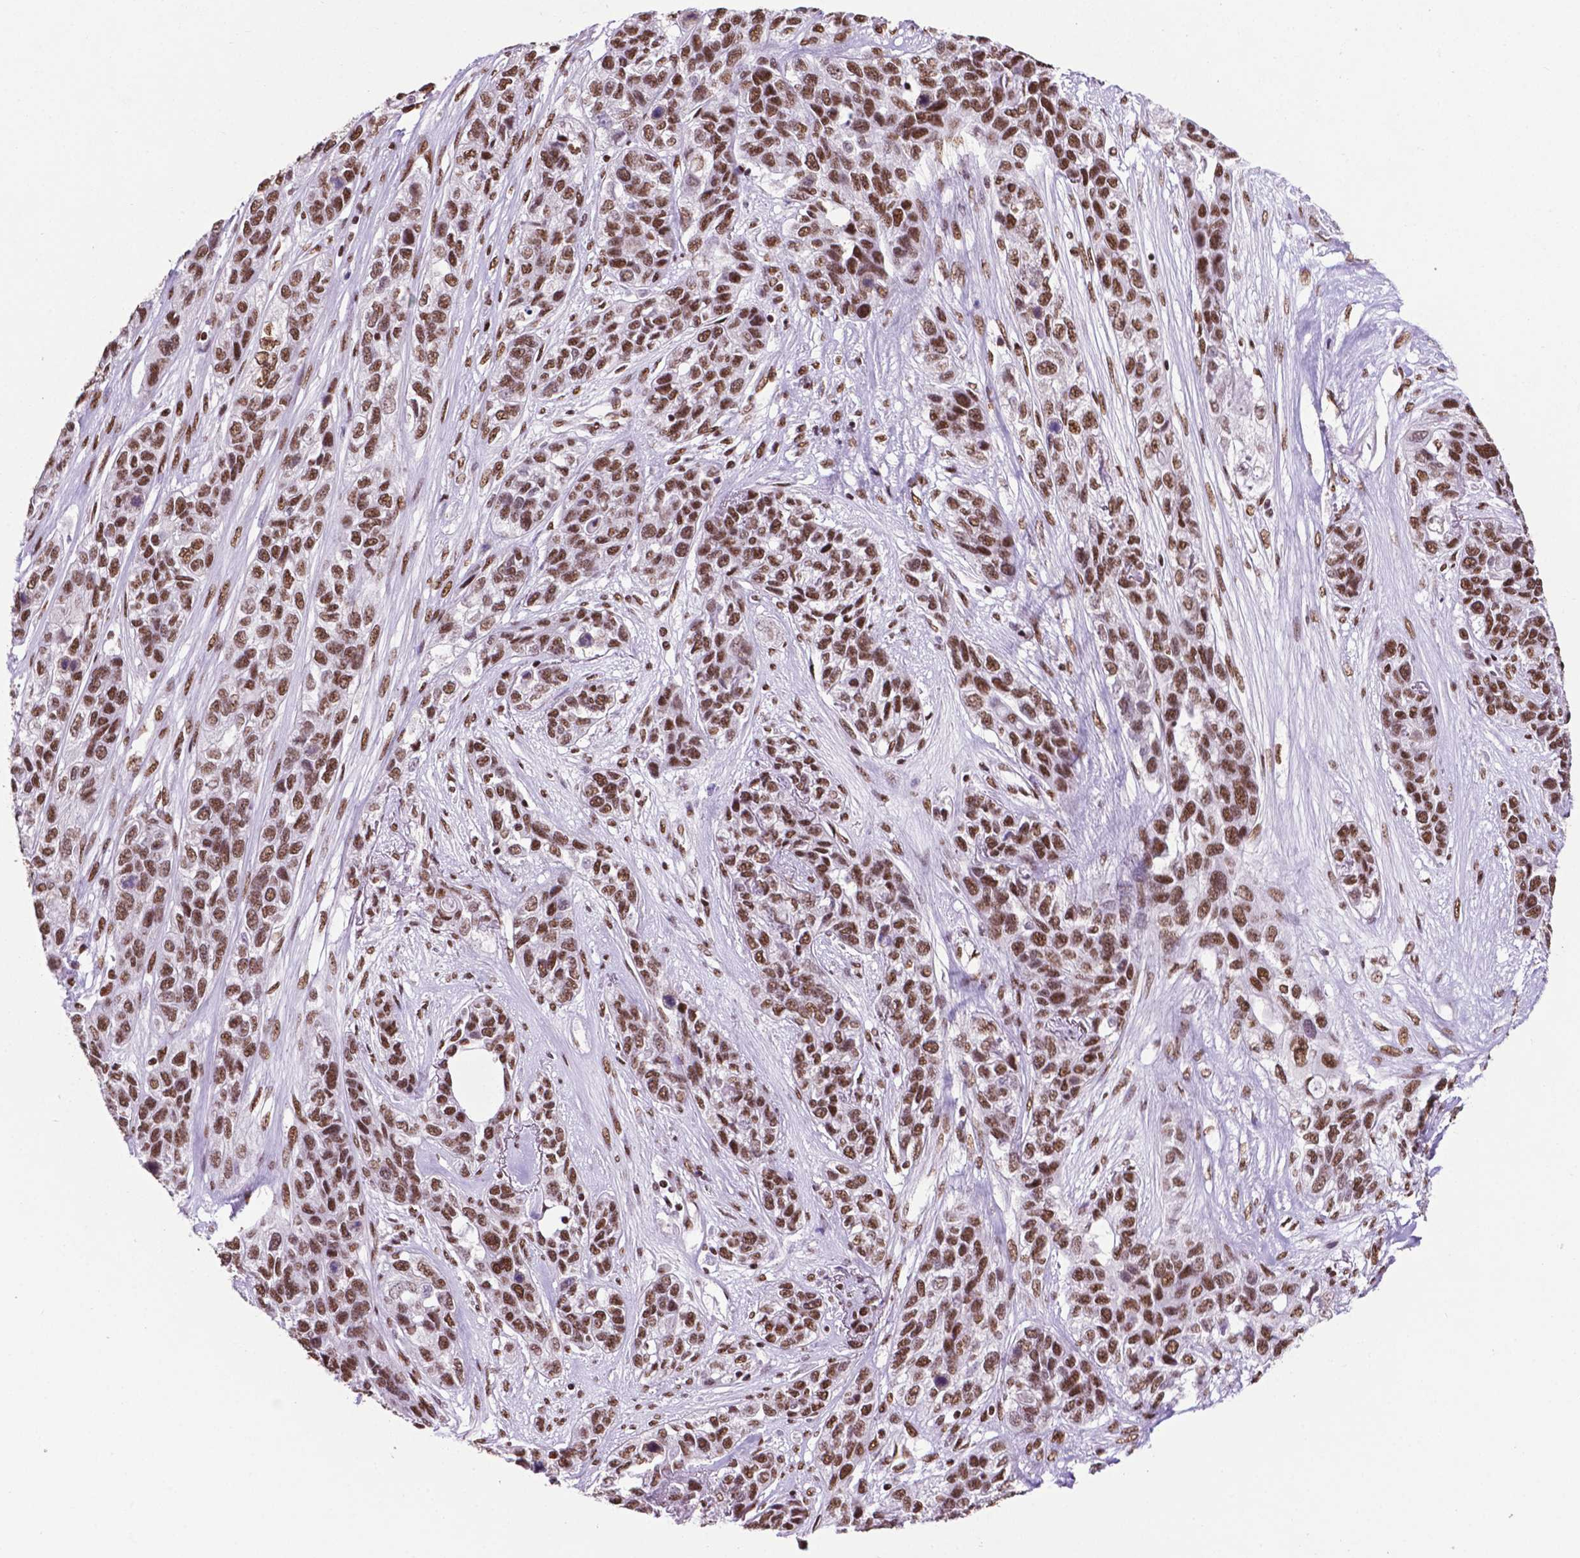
{"staining": {"intensity": "moderate", "quantity": ">75%", "location": "nuclear"}, "tissue": "lung cancer", "cell_type": "Tumor cells", "image_type": "cancer", "snomed": [{"axis": "morphology", "description": "Squamous cell carcinoma, NOS"}, {"axis": "topography", "description": "Lung"}], "caption": "Lung cancer tissue reveals moderate nuclear positivity in about >75% of tumor cells, visualized by immunohistochemistry.", "gene": "CCAR2", "patient": {"sex": "female", "age": 70}}